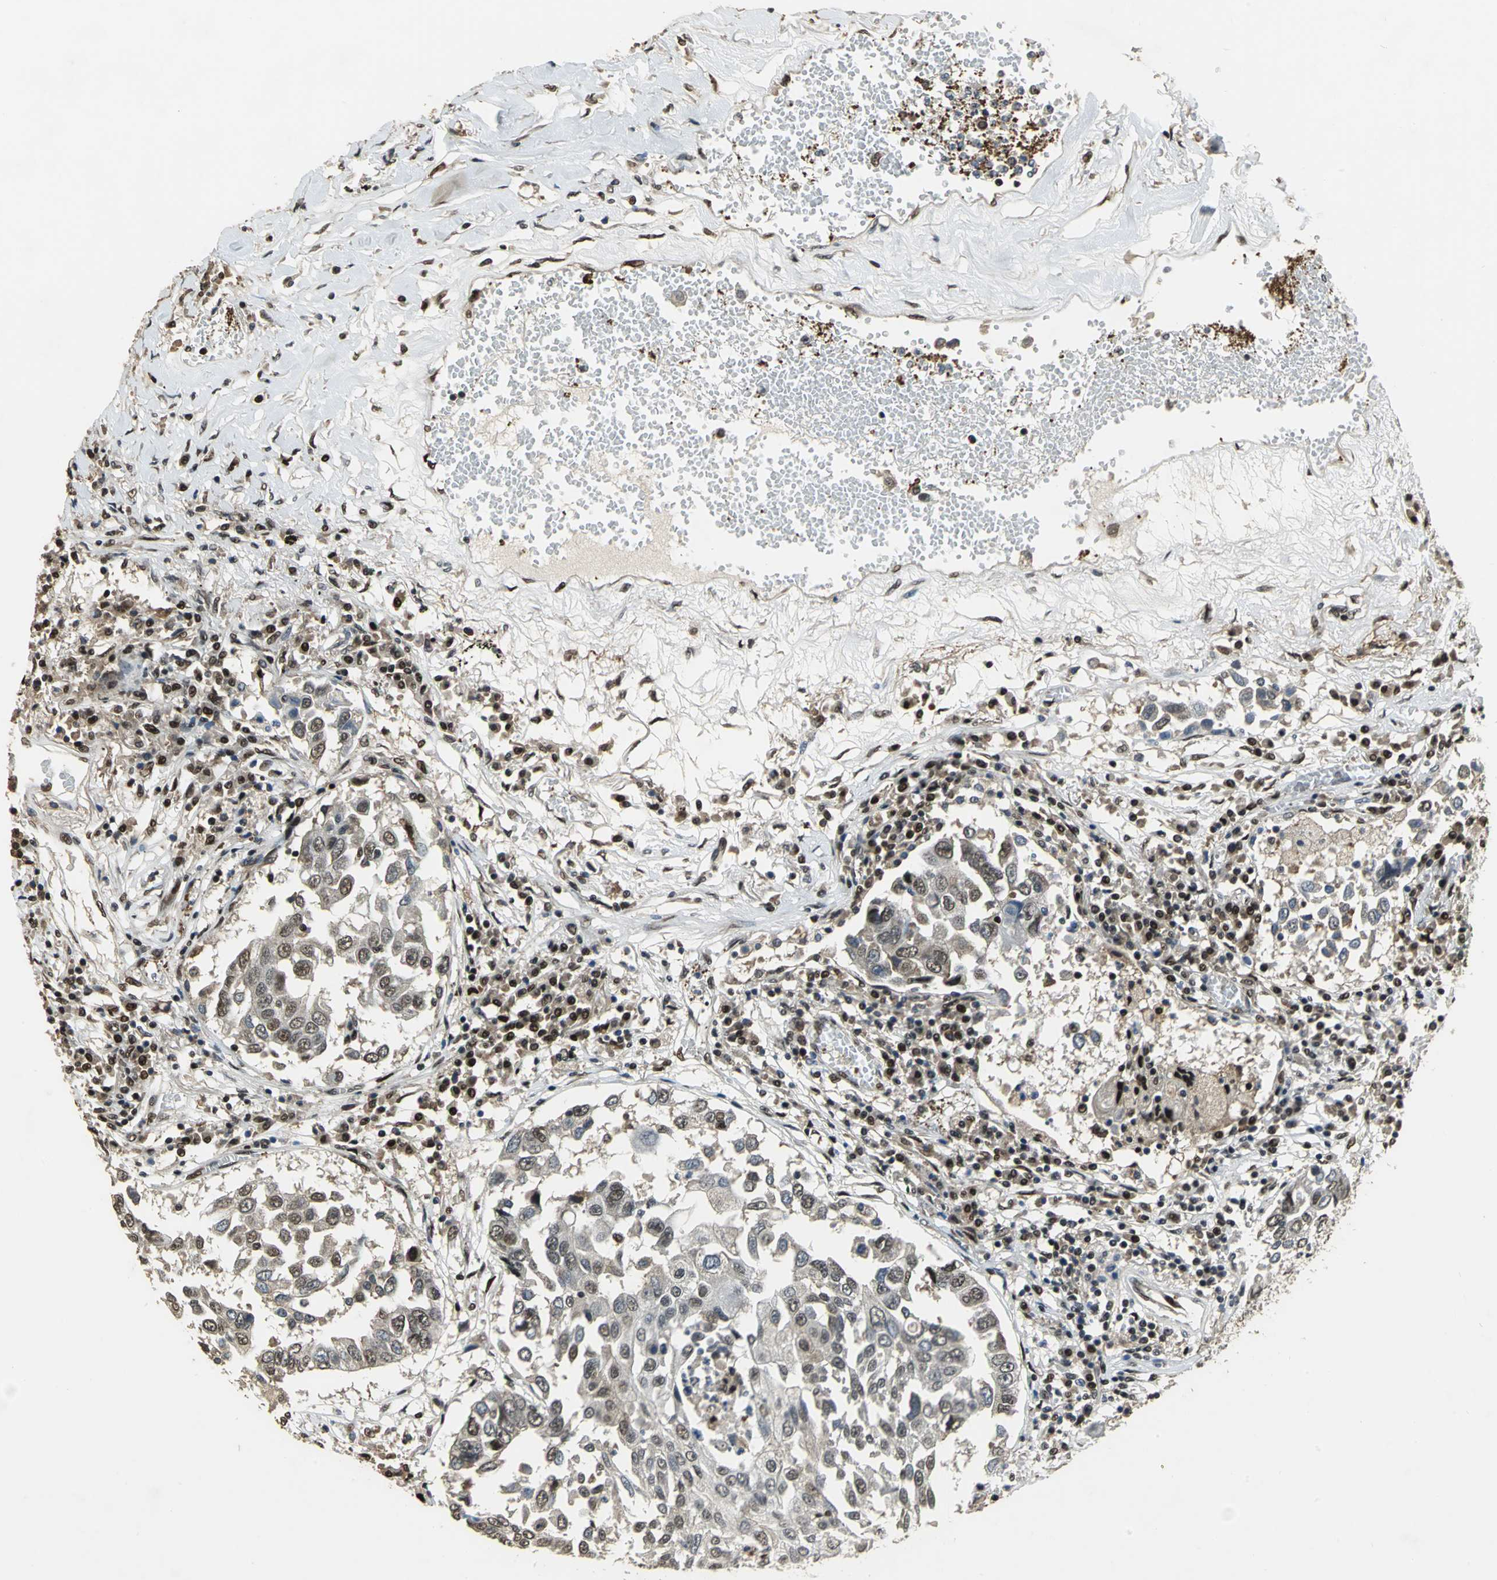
{"staining": {"intensity": "weak", "quantity": "25%-75%", "location": "nuclear"}, "tissue": "lung cancer", "cell_type": "Tumor cells", "image_type": "cancer", "snomed": [{"axis": "morphology", "description": "Squamous cell carcinoma, NOS"}, {"axis": "topography", "description": "Lung"}], "caption": "Protein expression analysis of human lung squamous cell carcinoma reveals weak nuclear staining in approximately 25%-75% of tumor cells.", "gene": "MIS18BP1", "patient": {"sex": "male", "age": 71}}